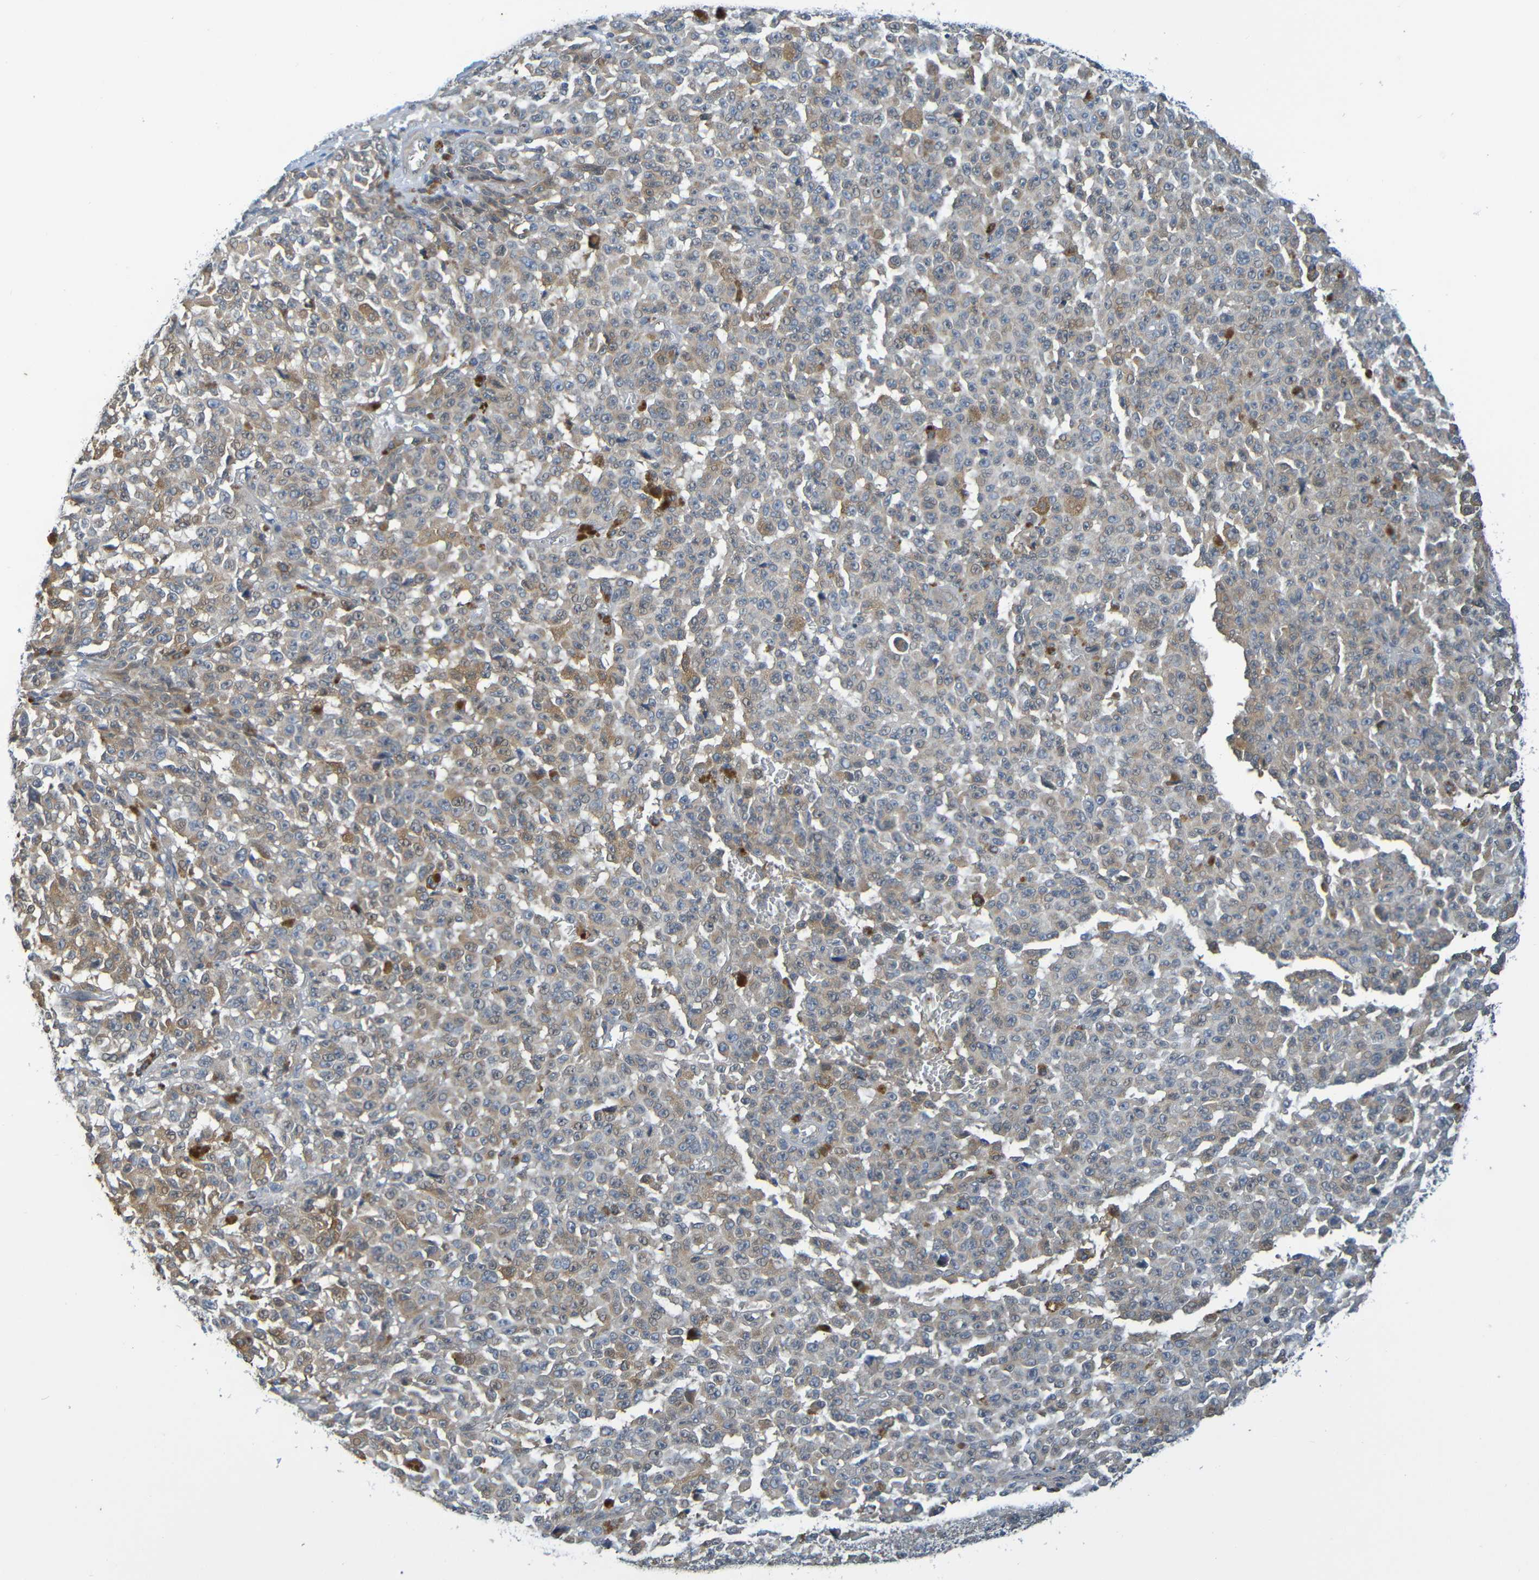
{"staining": {"intensity": "moderate", "quantity": "25%-75%", "location": "cytoplasmic/membranous"}, "tissue": "melanoma", "cell_type": "Tumor cells", "image_type": "cancer", "snomed": [{"axis": "morphology", "description": "Malignant melanoma, NOS"}, {"axis": "topography", "description": "Skin"}], "caption": "DAB (3,3'-diaminobenzidine) immunohistochemical staining of human melanoma demonstrates moderate cytoplasmic/membranous protein expression in approximately 25%-75% of tumor cells. (DAB (3,3'-diaminobenzidine) = brown stain, brightfield microscopy at high magnification).", "gene": "CYP4F2", "patient": {"sex": "female", "age": 82}}